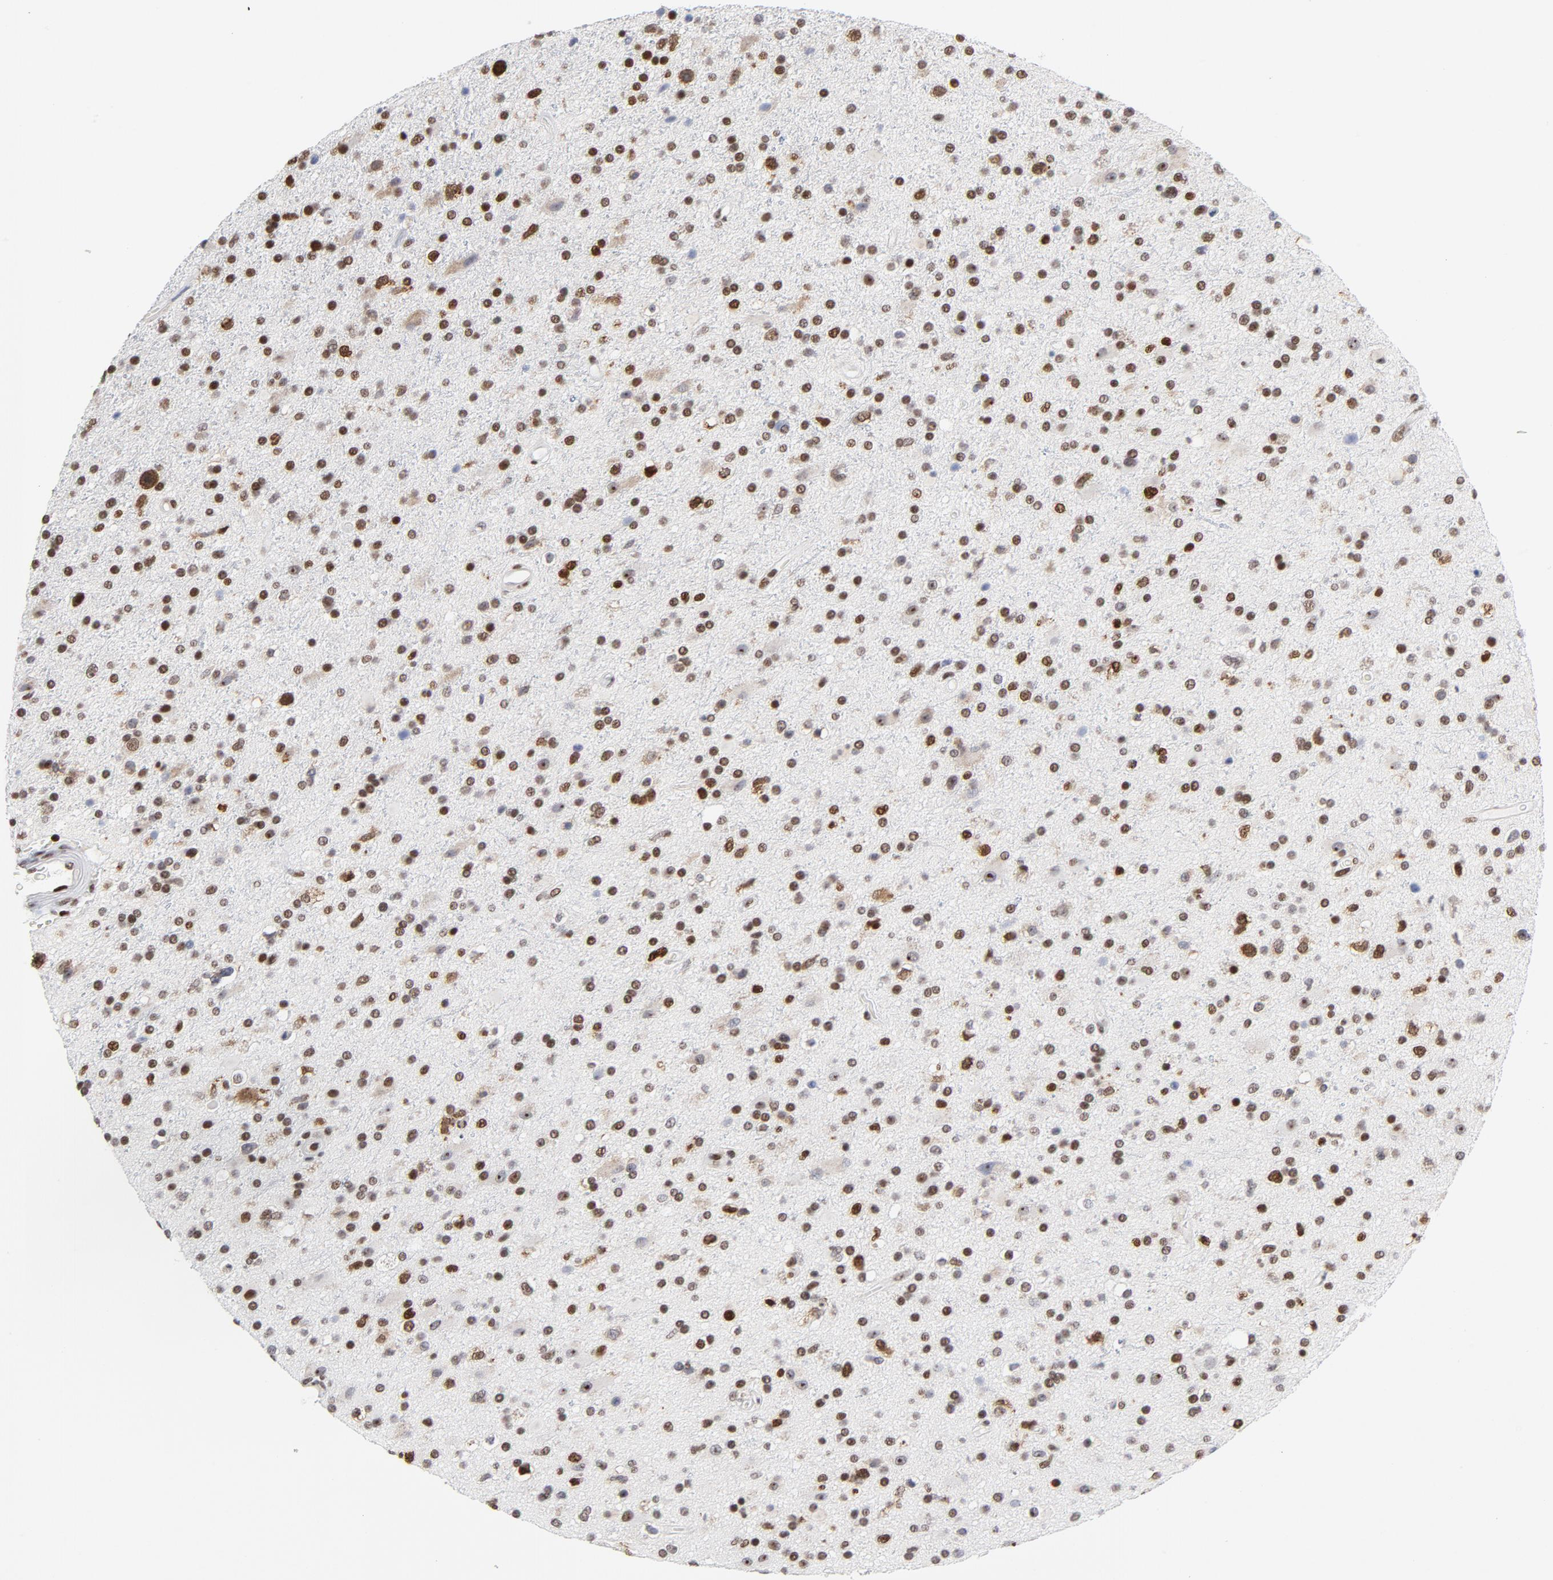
{"staining": {"intensity": "moderate", "quantity": "25%-75%", "location": "nuclear"}, "tissue": "glioma", "cell_type": "Tumor cells", "image_type": "cancer", "snomed": [{"axis": "morphology", "description": "Glioma, malignant, High grade"}, {"axis": "topography", "description": "Brain"}], "caption": "Brown immunohistochemical staining in high-grade glioma (malignant) displays moderate nuclear positivity in about 25%-75% of tumor cells.", "gene": "RFC4", "patient": {"sex": "male", "age": 33}}